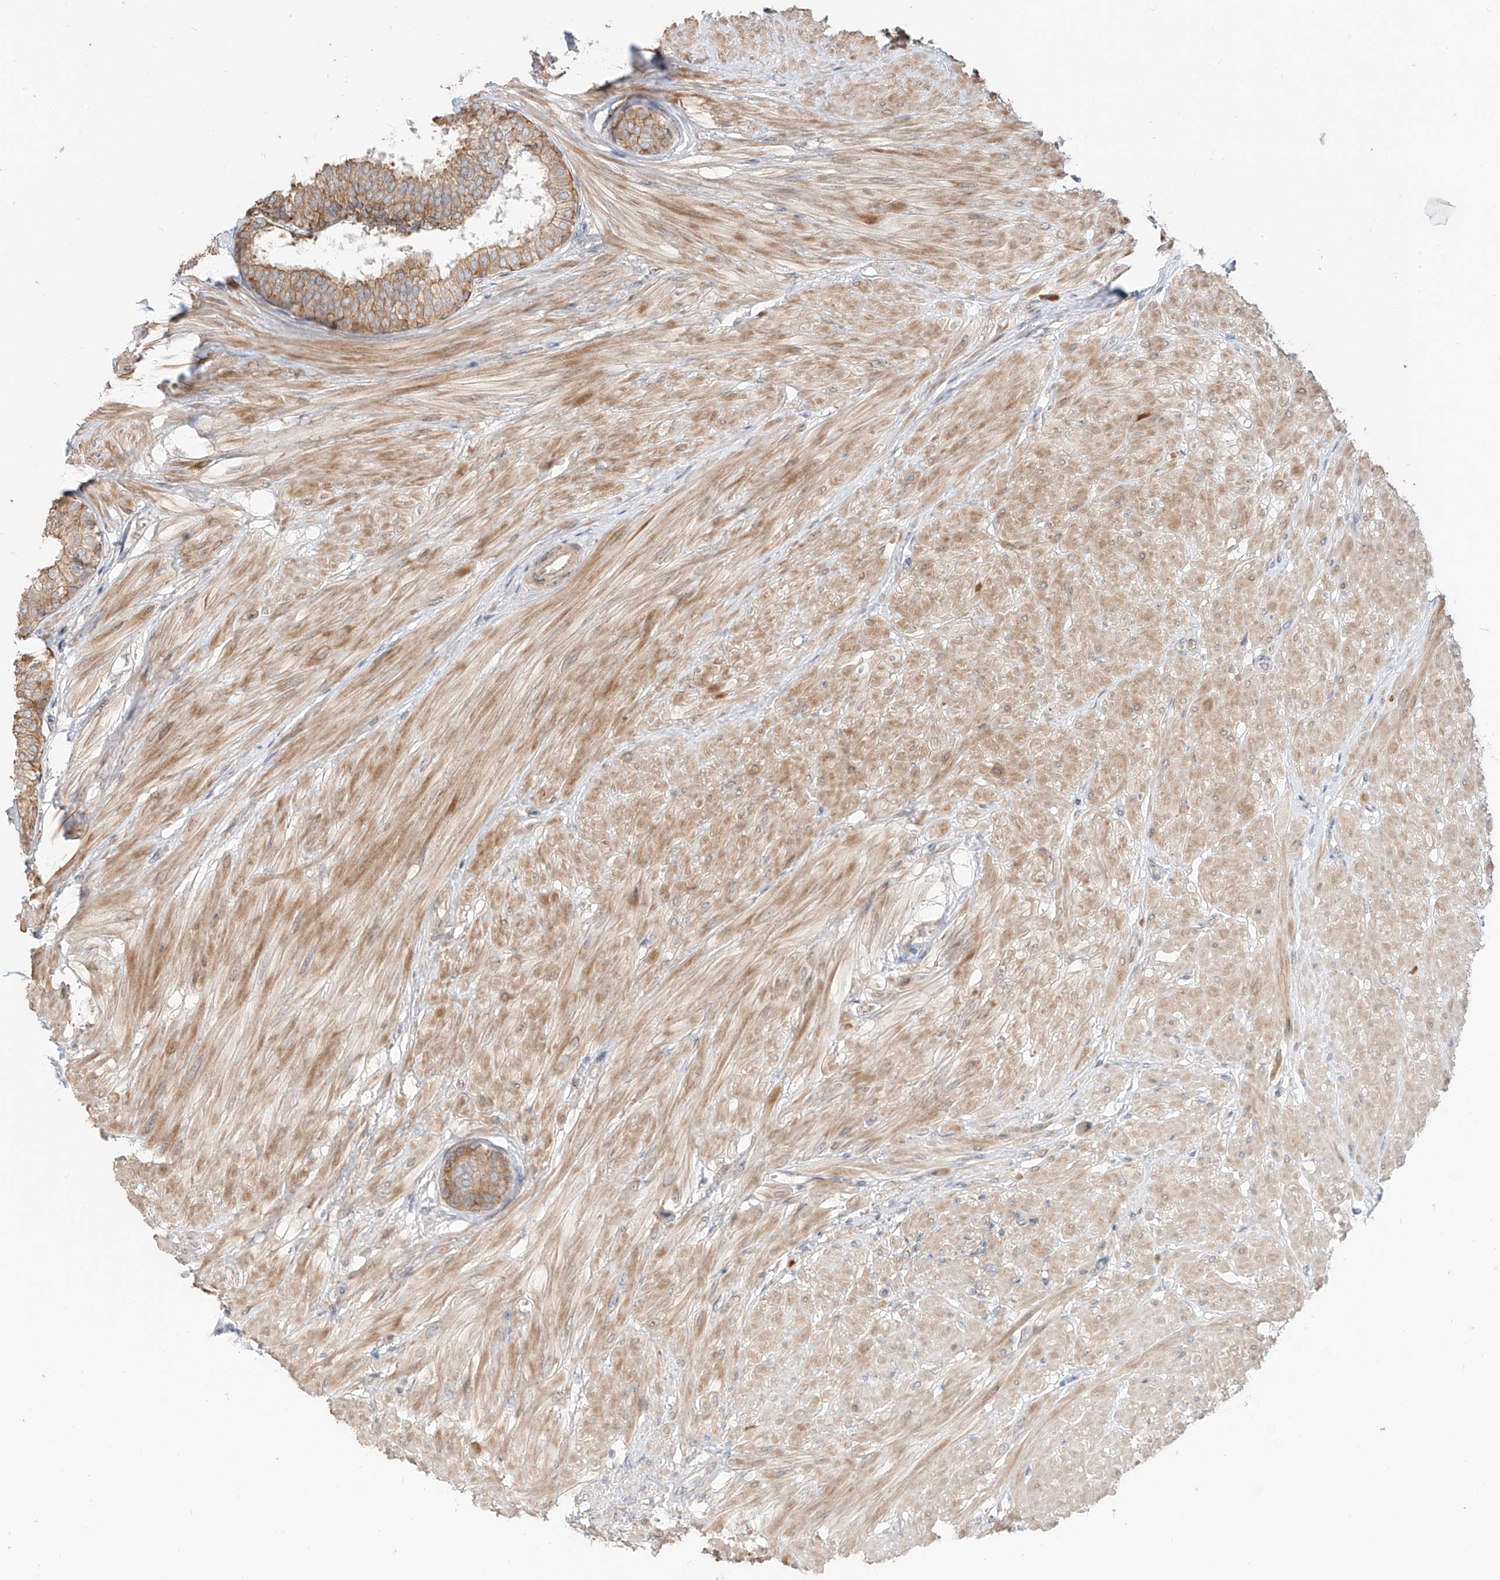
{"staining": {"intensity": "strong", "quantity": "25%-75%", "location": "cytoplasmic/membranous"}, "tissue": "prostate", "cell_type": "Glandular cells", "image_type": "normal", "snomed": [{"axis": "morphology", "description": "Normal tissue, NOS"}, {"axis": "topography", "description": "Prostate"}], "caption": "Immunohistochemistry (IHC) micrograph of normal human prostate stained for a protein (brown), which displays high levels of strong cytoplasmic/membranous positivity in about 25%-75% of glandular cells.", "gene": "CEP162", "patient": {"sex": "male", "age": 48}}